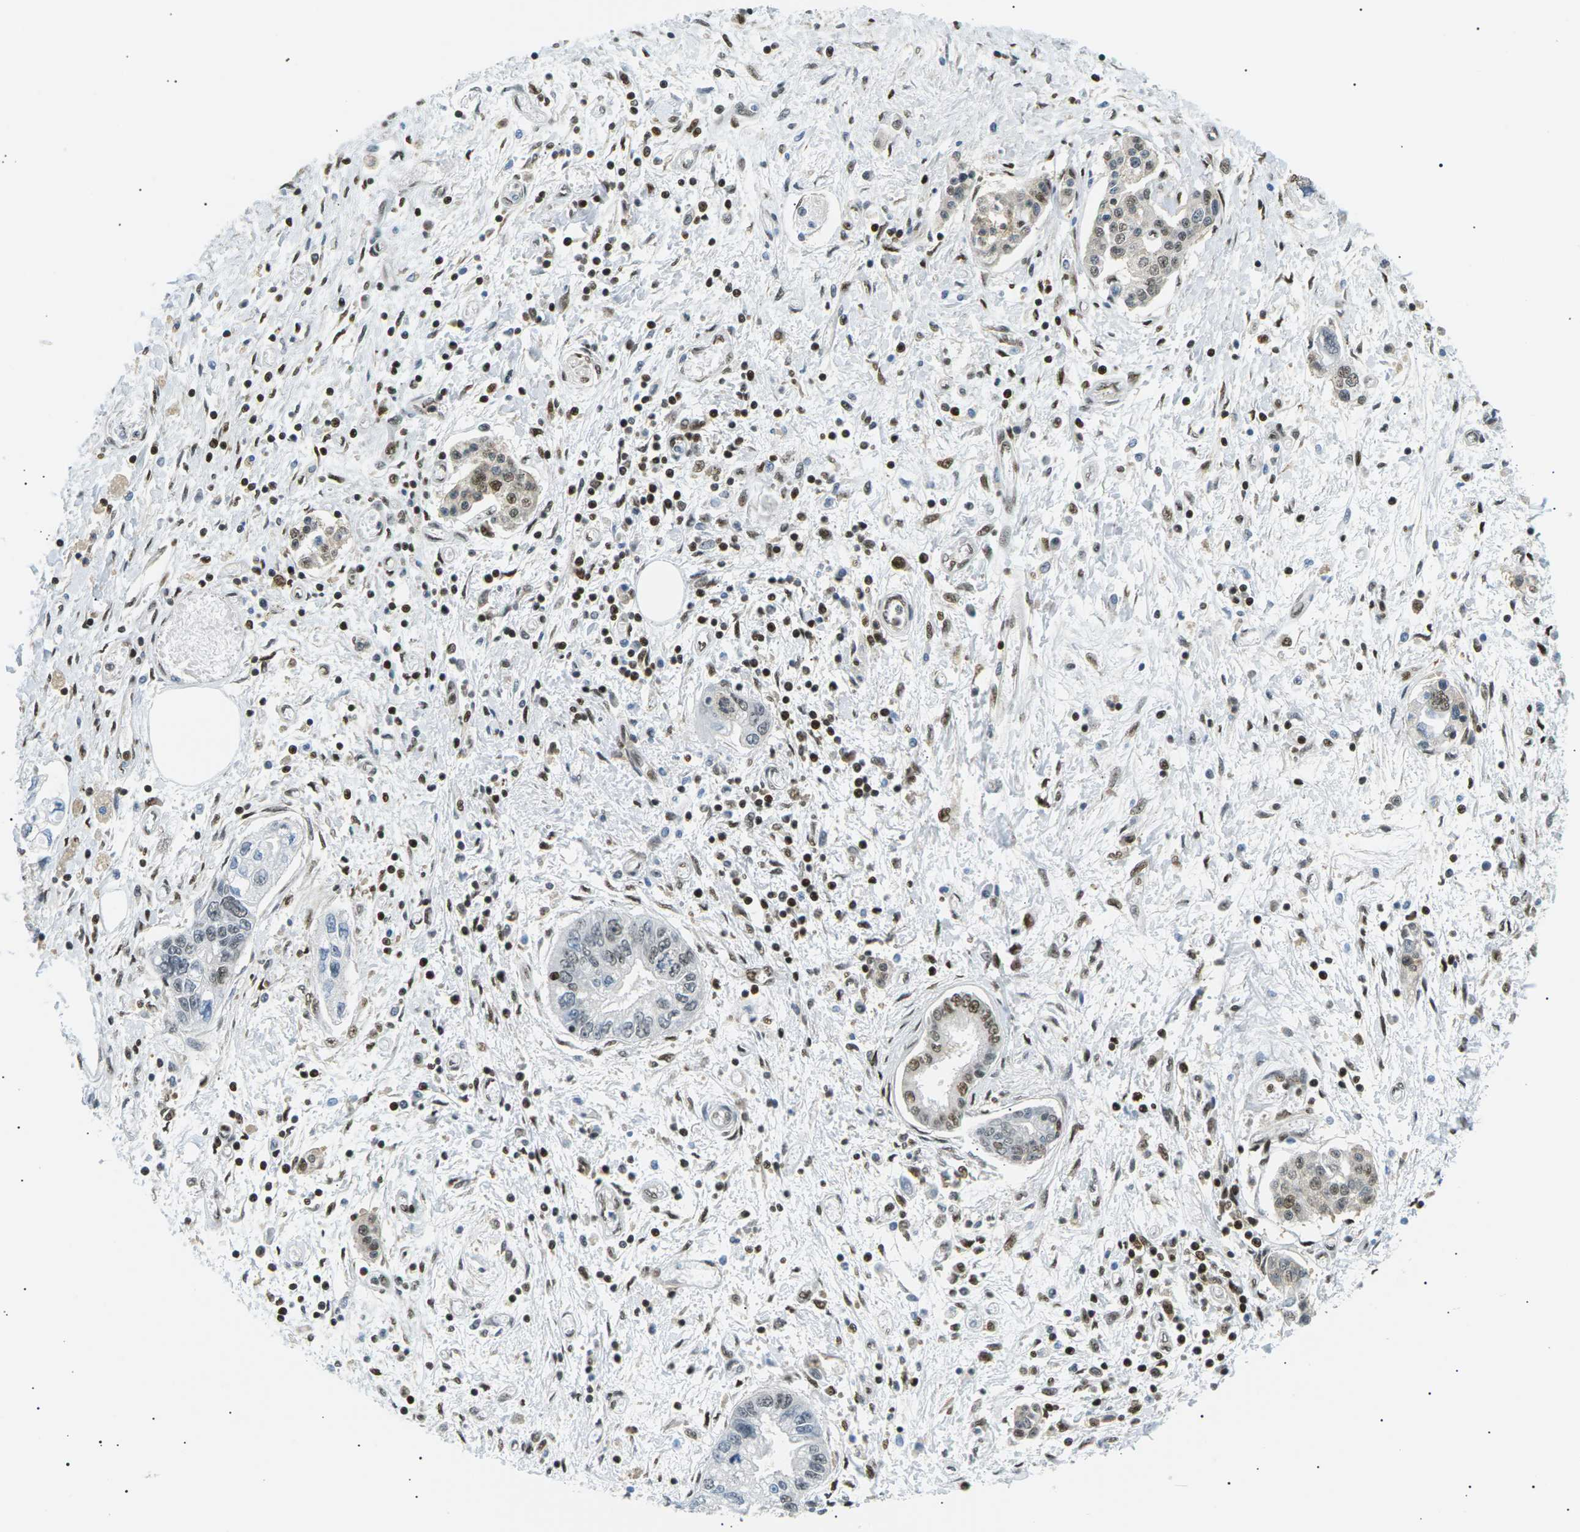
{"staining": {"intensity": "moderate", "quantity": "<25%", "location": "nuclear"}, "tissue": "pancreatic cancer", "cell_type": "Tumor cells", "image_type": "cancer", "snomed": [{"axis": "morphology", "description": "Adenocarcinoma, NOS"}, {"axis": "topography", "description": "Pancreas"}], "caption": "The histopathology image shows a brown stain indicating the presence of a protein in the nuclear of tumor cells in pancreatic adenocarcinoma. The staining was performed using DAB to visualize the protein expression in brown, while the nuclei were stained in blue with hematoxylin (Magnification: 20x).", "gene": "RPA2", "patient": {"sex": "male", "age": 56}}